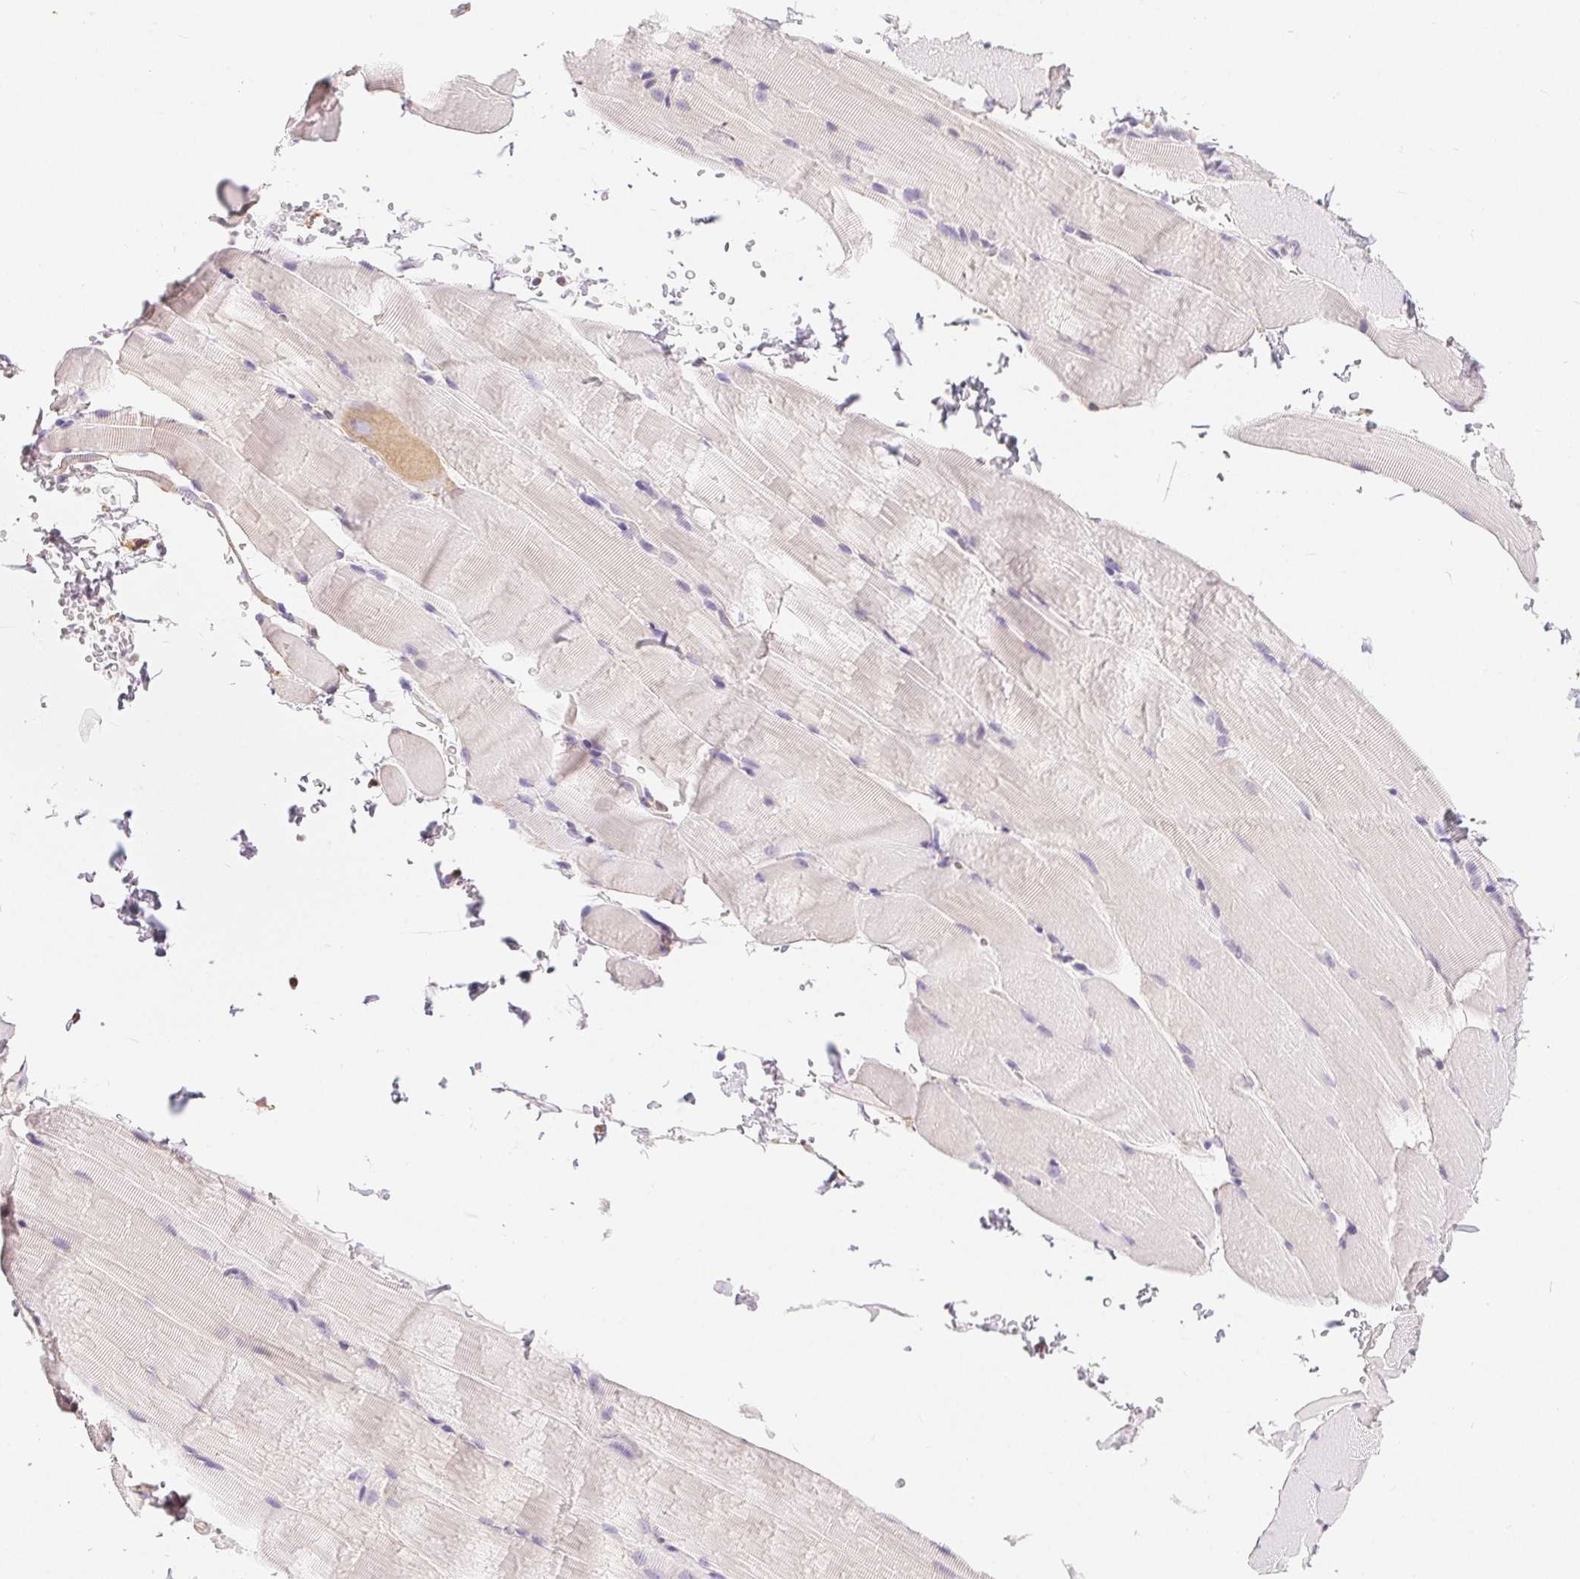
{"staining": {"intensity": "negative", "quantity": "none", "location": "none"}, "tissue": "skeletal muscle", "cell_type": "Myocytes", "image_type": "normal", "snomed": [{"axis": "morphology", "description": "Normal tissue, NOS"}, {"axis": "topography", "description": "Skeletal muscle"}], "caption": "Immunohistochemical staining of normal human skeletal muscle shows no significant expression in myocytes.", "gene": "GFAP", "patient": {"sex": "female", "age": 37}}